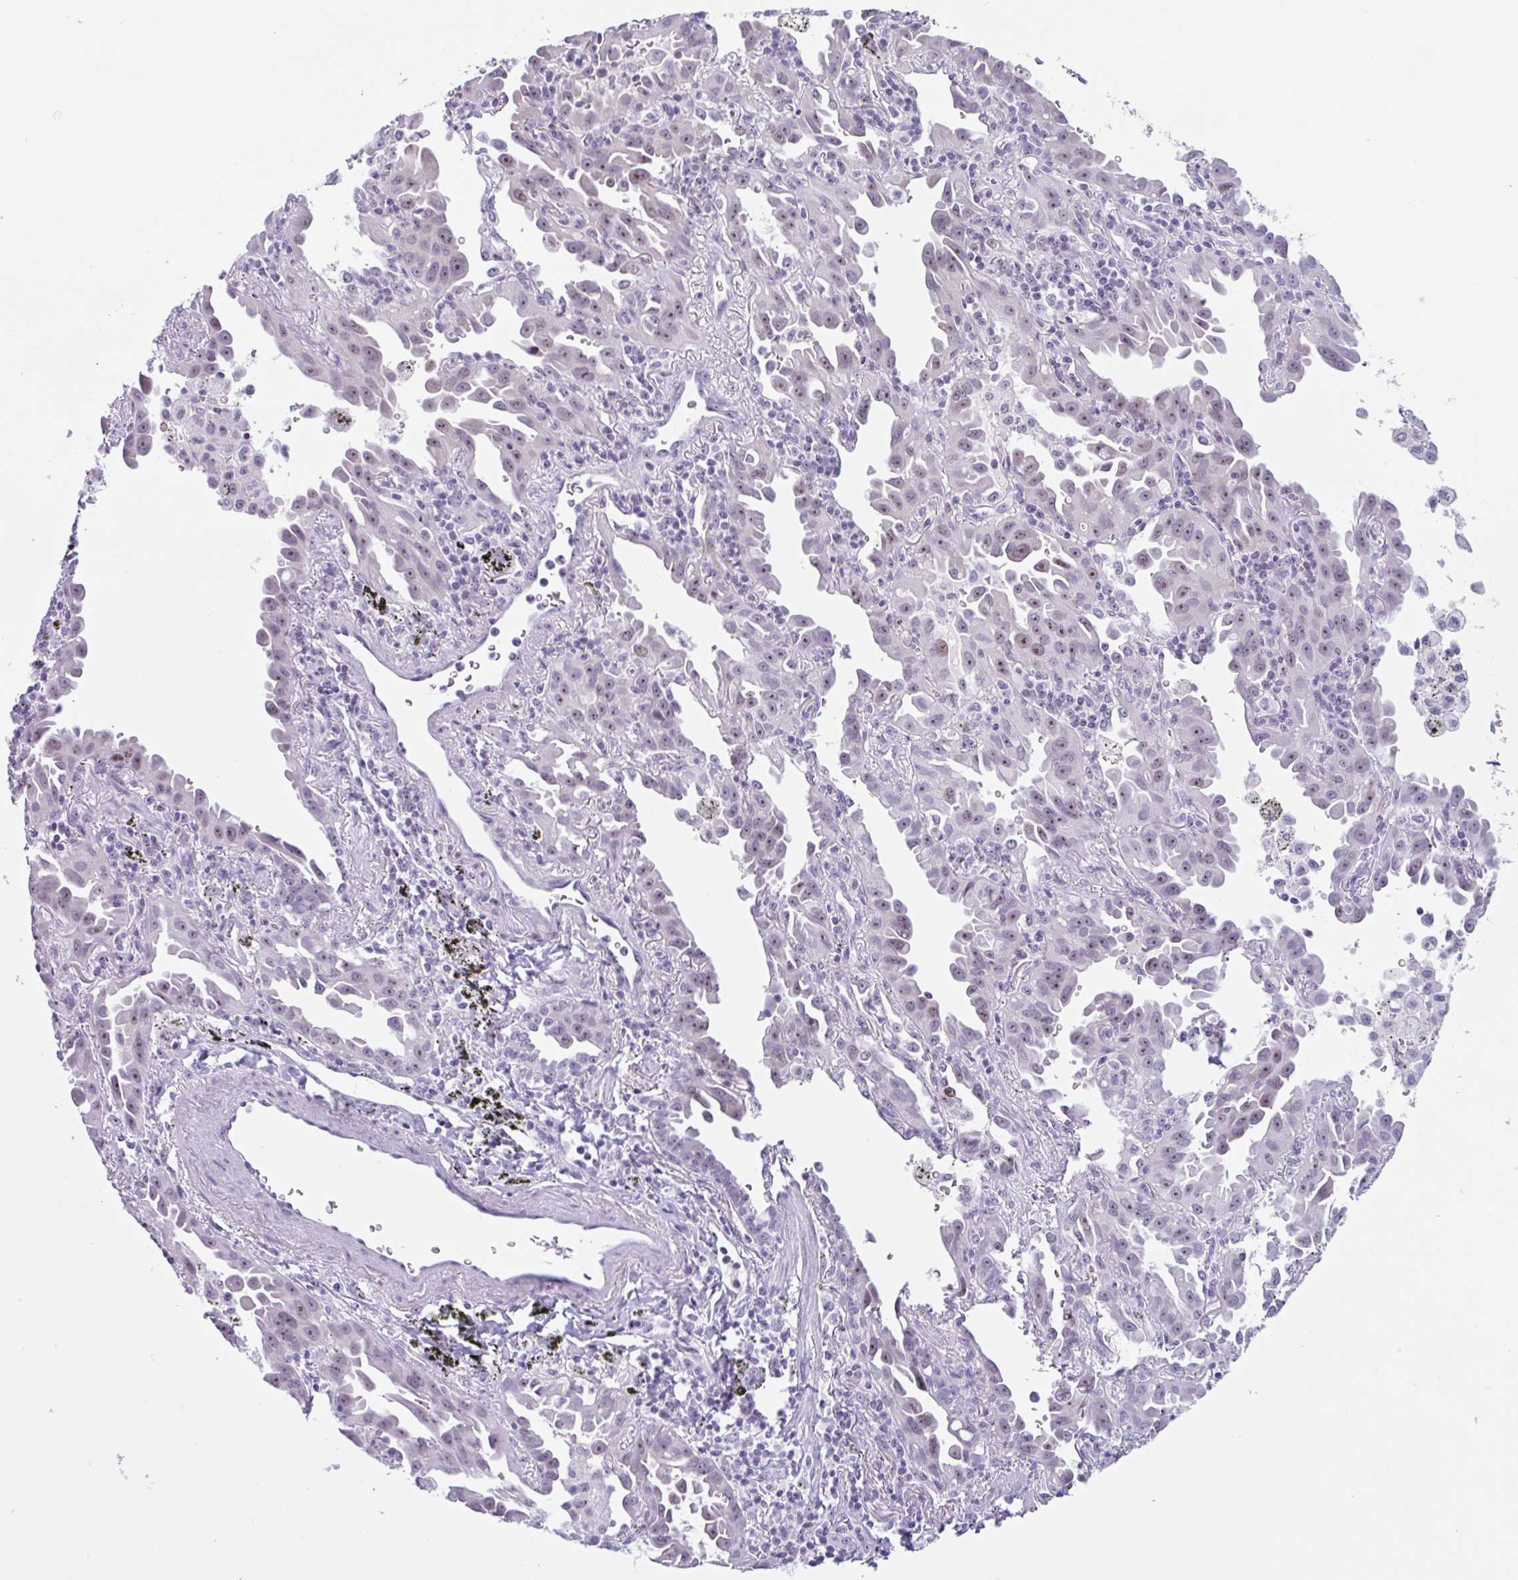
{"staining": {"intensity": "weak", "quantity": "25%-75%", "location": "nuclear"}, "tissue": "lung cancer", "cell_type": "Tumor cells", "image_type": "cancer", "snomed": [{"axis": "morphology", "description": "Adenocarcinoma, NOS"}, {"axis": "topography", "description": "Lung"}], "caption": "Immunohistochemistry (IHC) image of human lung adenocarcinoma stained for a protein (brown), which displays low levels of weak nuclear staining in about 25%-75% of tumor cells.", "gene": "LENG9", "patient": {"sex": "male", "age": 68}}